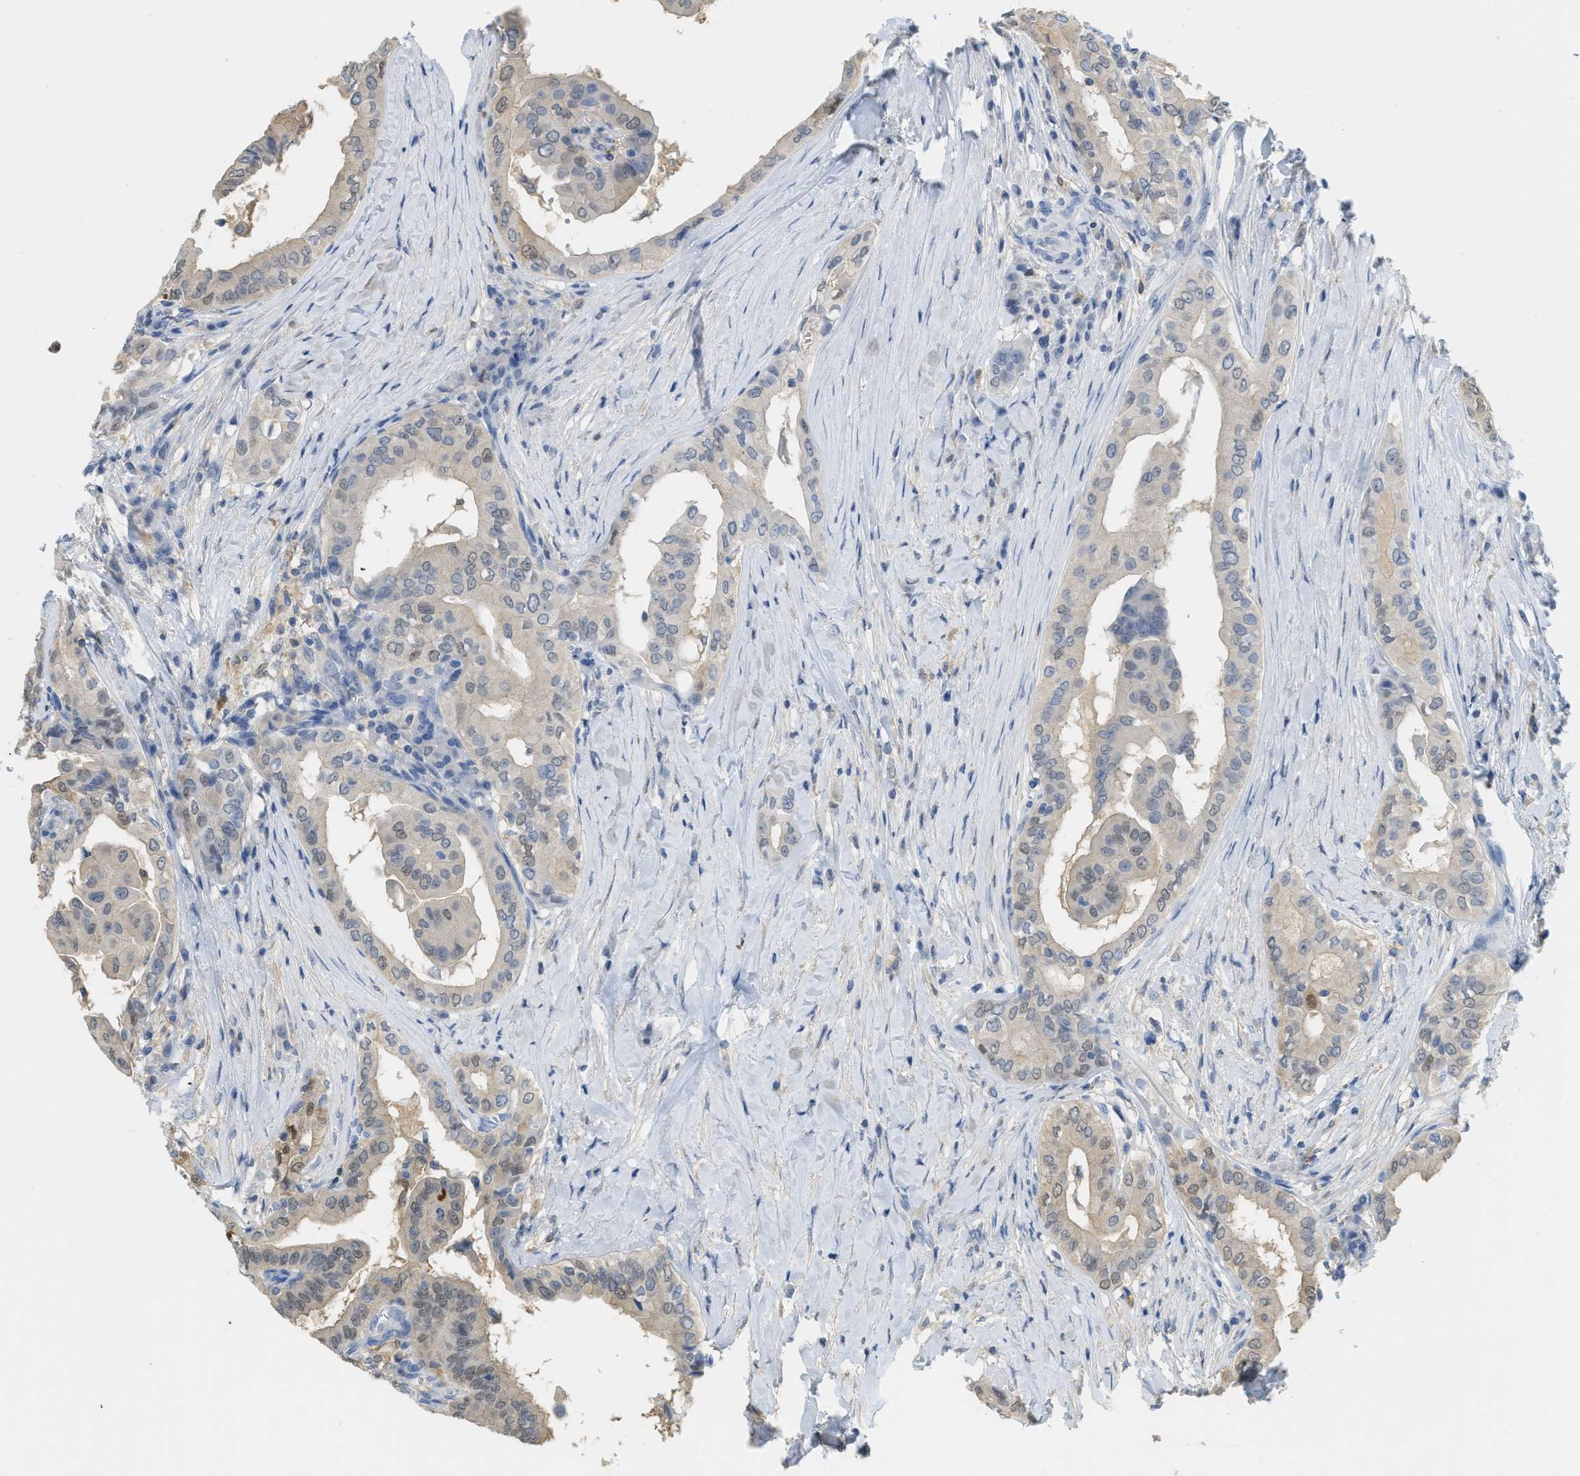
{"staining": {"intensity": "weak", "quantity": ">75%", "location": "cytoplasmic/membranous,nuclear"}, "tissue": "thyroid cancer", "cell_type": "Tumor cells", "image_type": "cancer", "snomed": [{"axis": "morphology", "description": "Papillary adenocarcinoma, NOS"}, {"axis": "topography", "description": "Thyroid gland"}], "caption": "Immunohistochemistry (IHC) of thyroid papillary adenocarcinoma shows low levels of weak cytoplasmic/membranous and nuclear expression in about >75% of tumor cells.", "gene": "SERPINB1", "patient": {"sex": "male", "age": 33}}